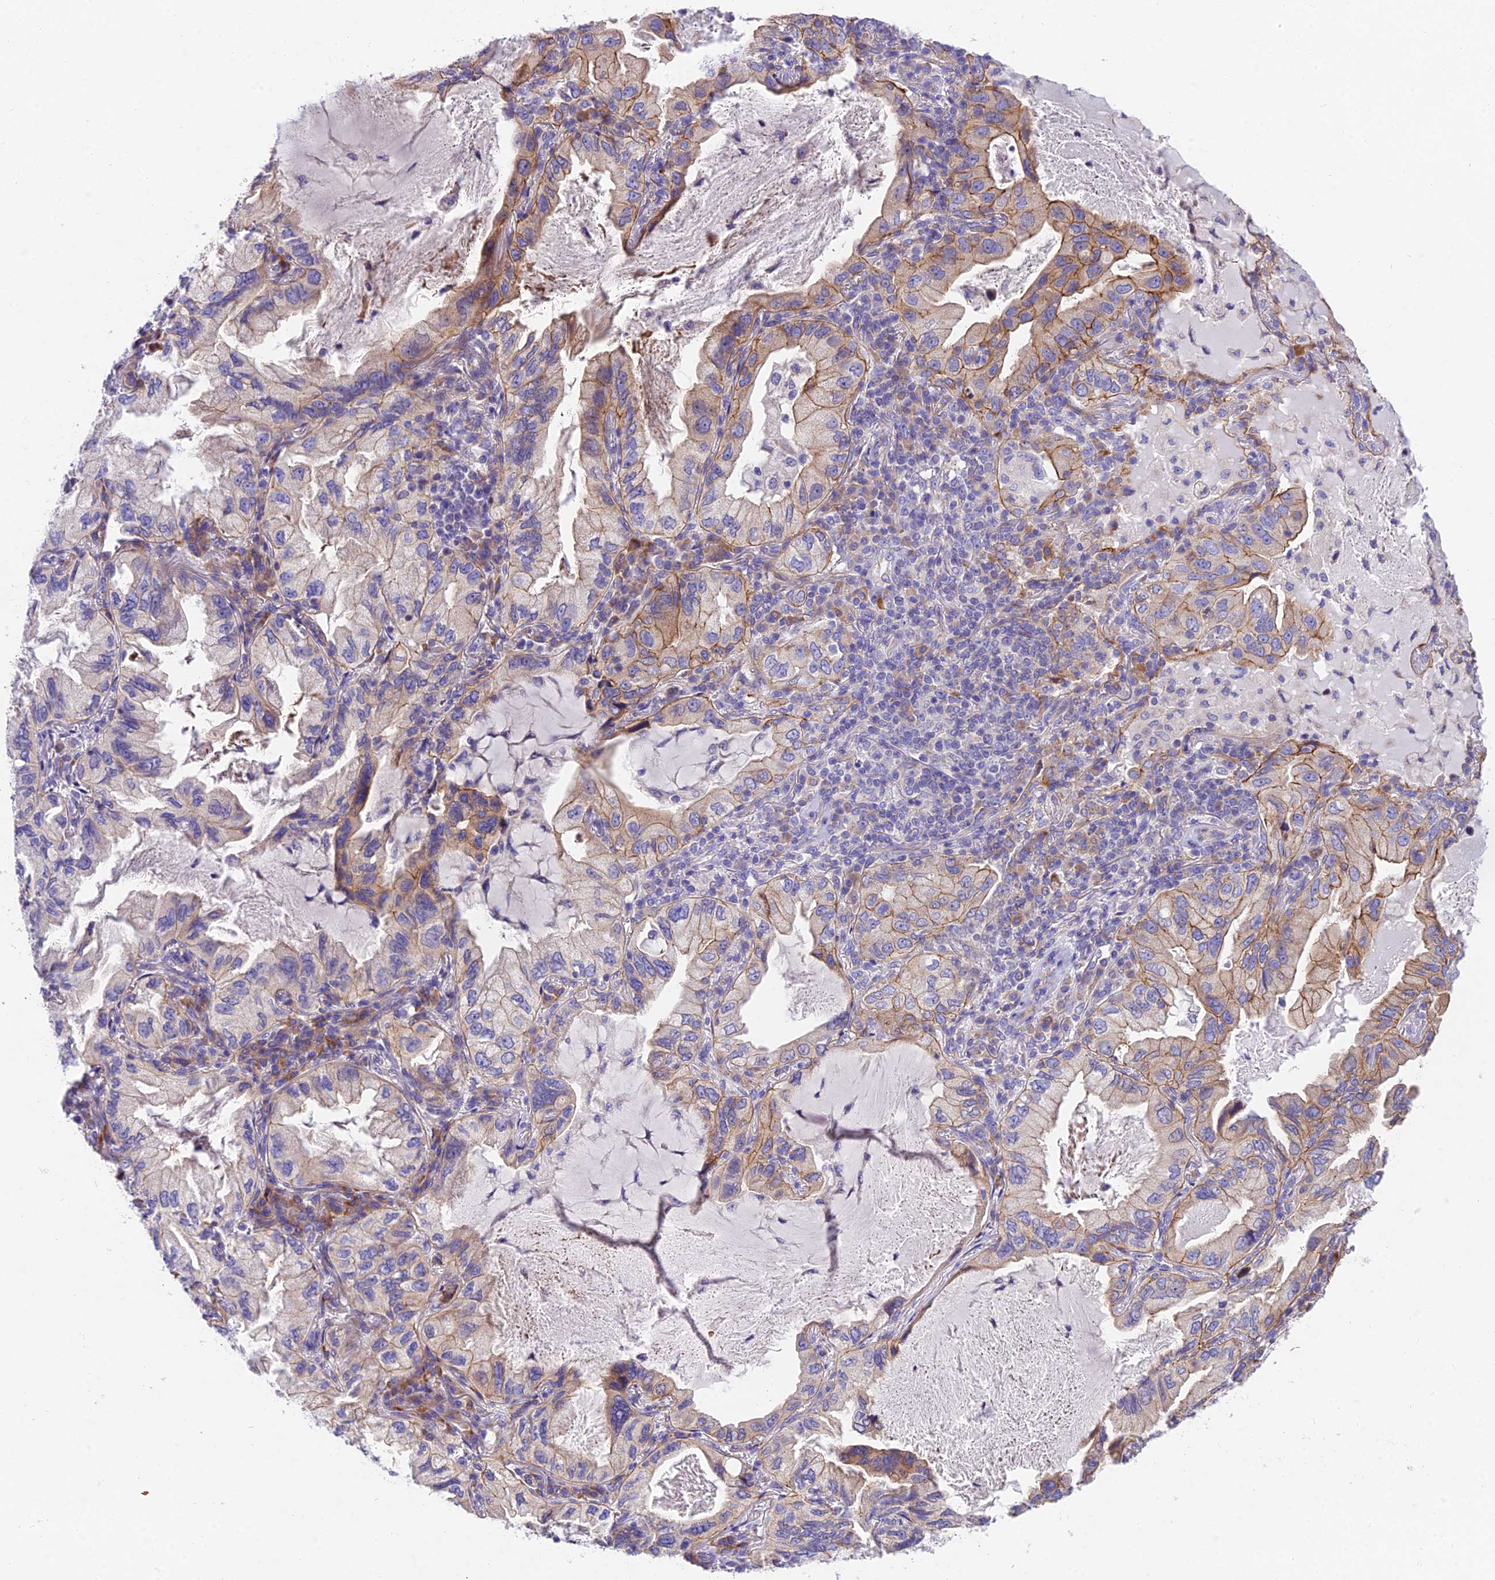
{"staining": {"intensity": "moderate", "quantity": "25%-75%", "location": "cytoplasmic/membranous"}, "tissue": "lung cancer", "cell_type": "Tumor cells", "image_type": "cancer", "snomed": [{"axis": "morphology", "description": "Adenocarcinoma, NOS"}, {"axis": "topography", "description": "Lung"}], "caption": "A high-resolution micrograph shows immunohistochemistry staining of lung cancer (adenocarcinoma), which displays moderate cytoplasmic/membranous expression in about 25%-75% of tumor cells.", "gene": "MVB12A", "patient": {"sex": "female", "age": 69}}